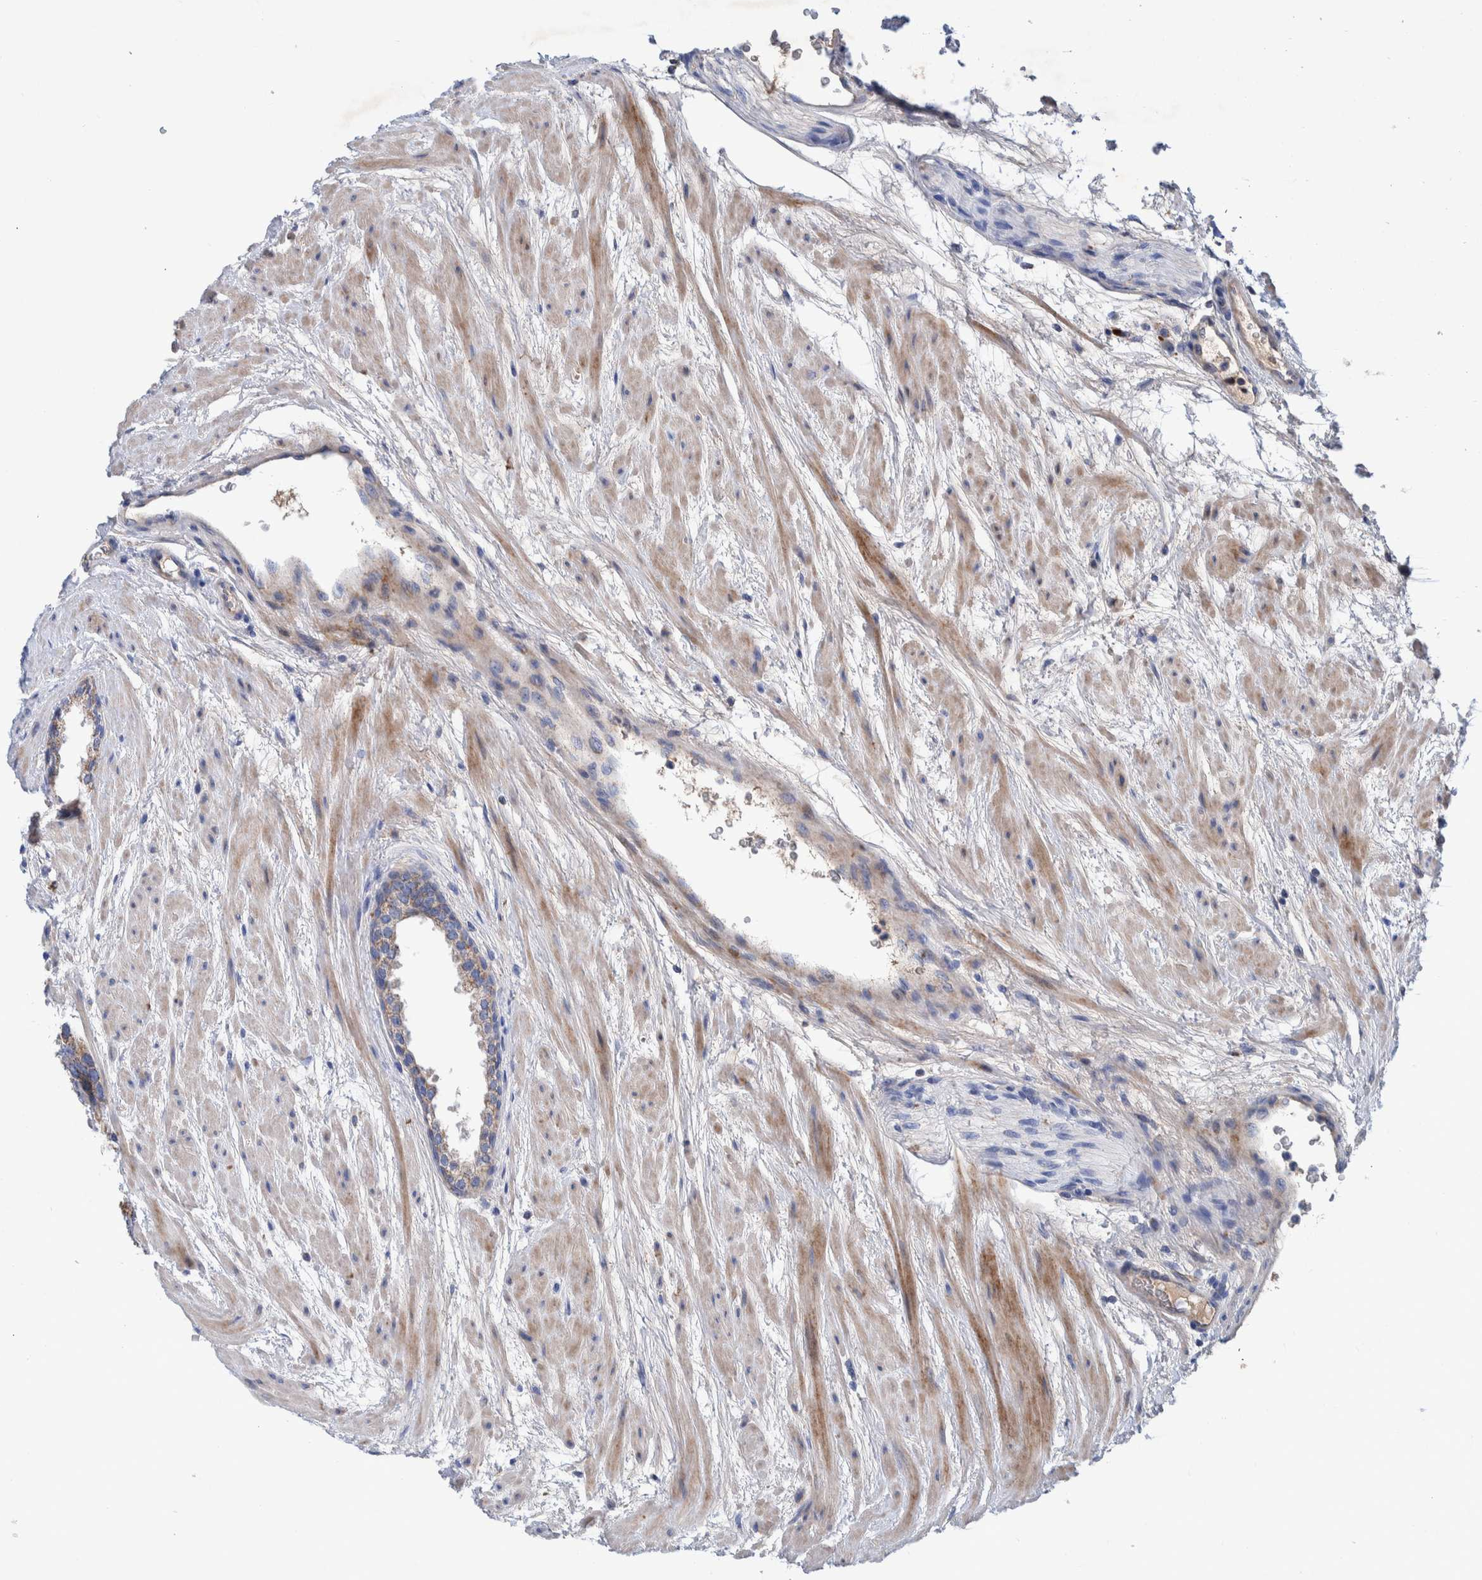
{"staining": {"intensity": "moderate", "quantity": ">75%", "location": "cytoplasmic/membranous"}, "tissue": "prostate cancer", "cell_type": "Tumor cells", "image_type": "cancer", "snomed": [{"axis": "morphology", "description": "Adenocarcinoma, High grade"}, {"axis": "topography", "description": "Prostate"}], "caption": "The micrograph displays immunohistochemical staining of prostate high-grade adenocarcinoma. There is moderate cytoplasmic/membranous positivity is appreciated in approximately >75% of tumor cells.", "gene": "DECR1", "patient": {"sex": "male", "age": 55}}